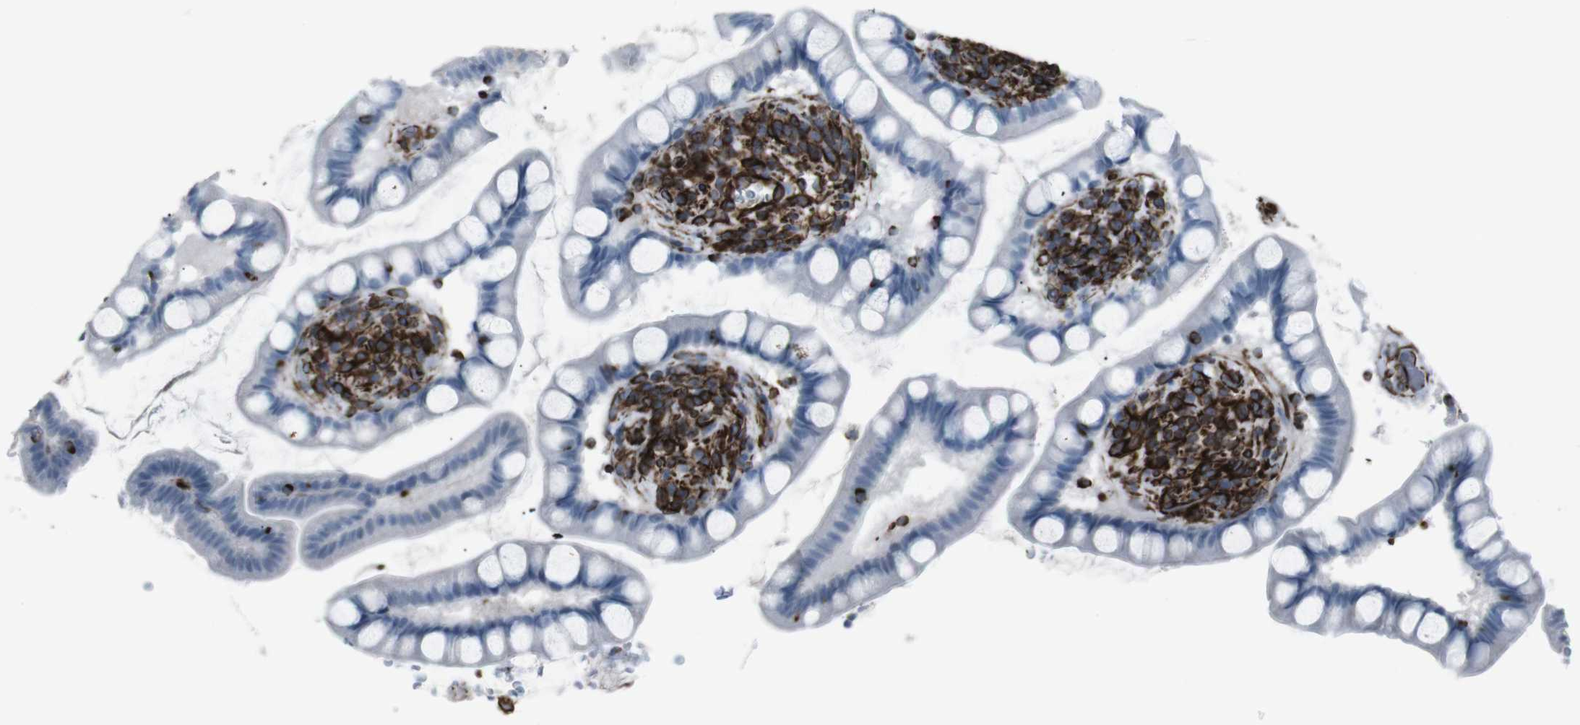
{"staining": {"intensity": "negative", "quantity": "none", "location": "none"}, "tissue": "small intestine", "cell_type": "Glandular cells", "image_type": "normal", "snomed": [{"axis": "morphology", "description": "Normal tissue, NOS"}, {"axis": "topography", "description": "Small intestine"}], "caption": "Human small intestine stained for a protein using IHC reveals no positivity in glandular cells.", "gene": "ZDHHC6", "patient": {"sex": "female", "age": 84}}